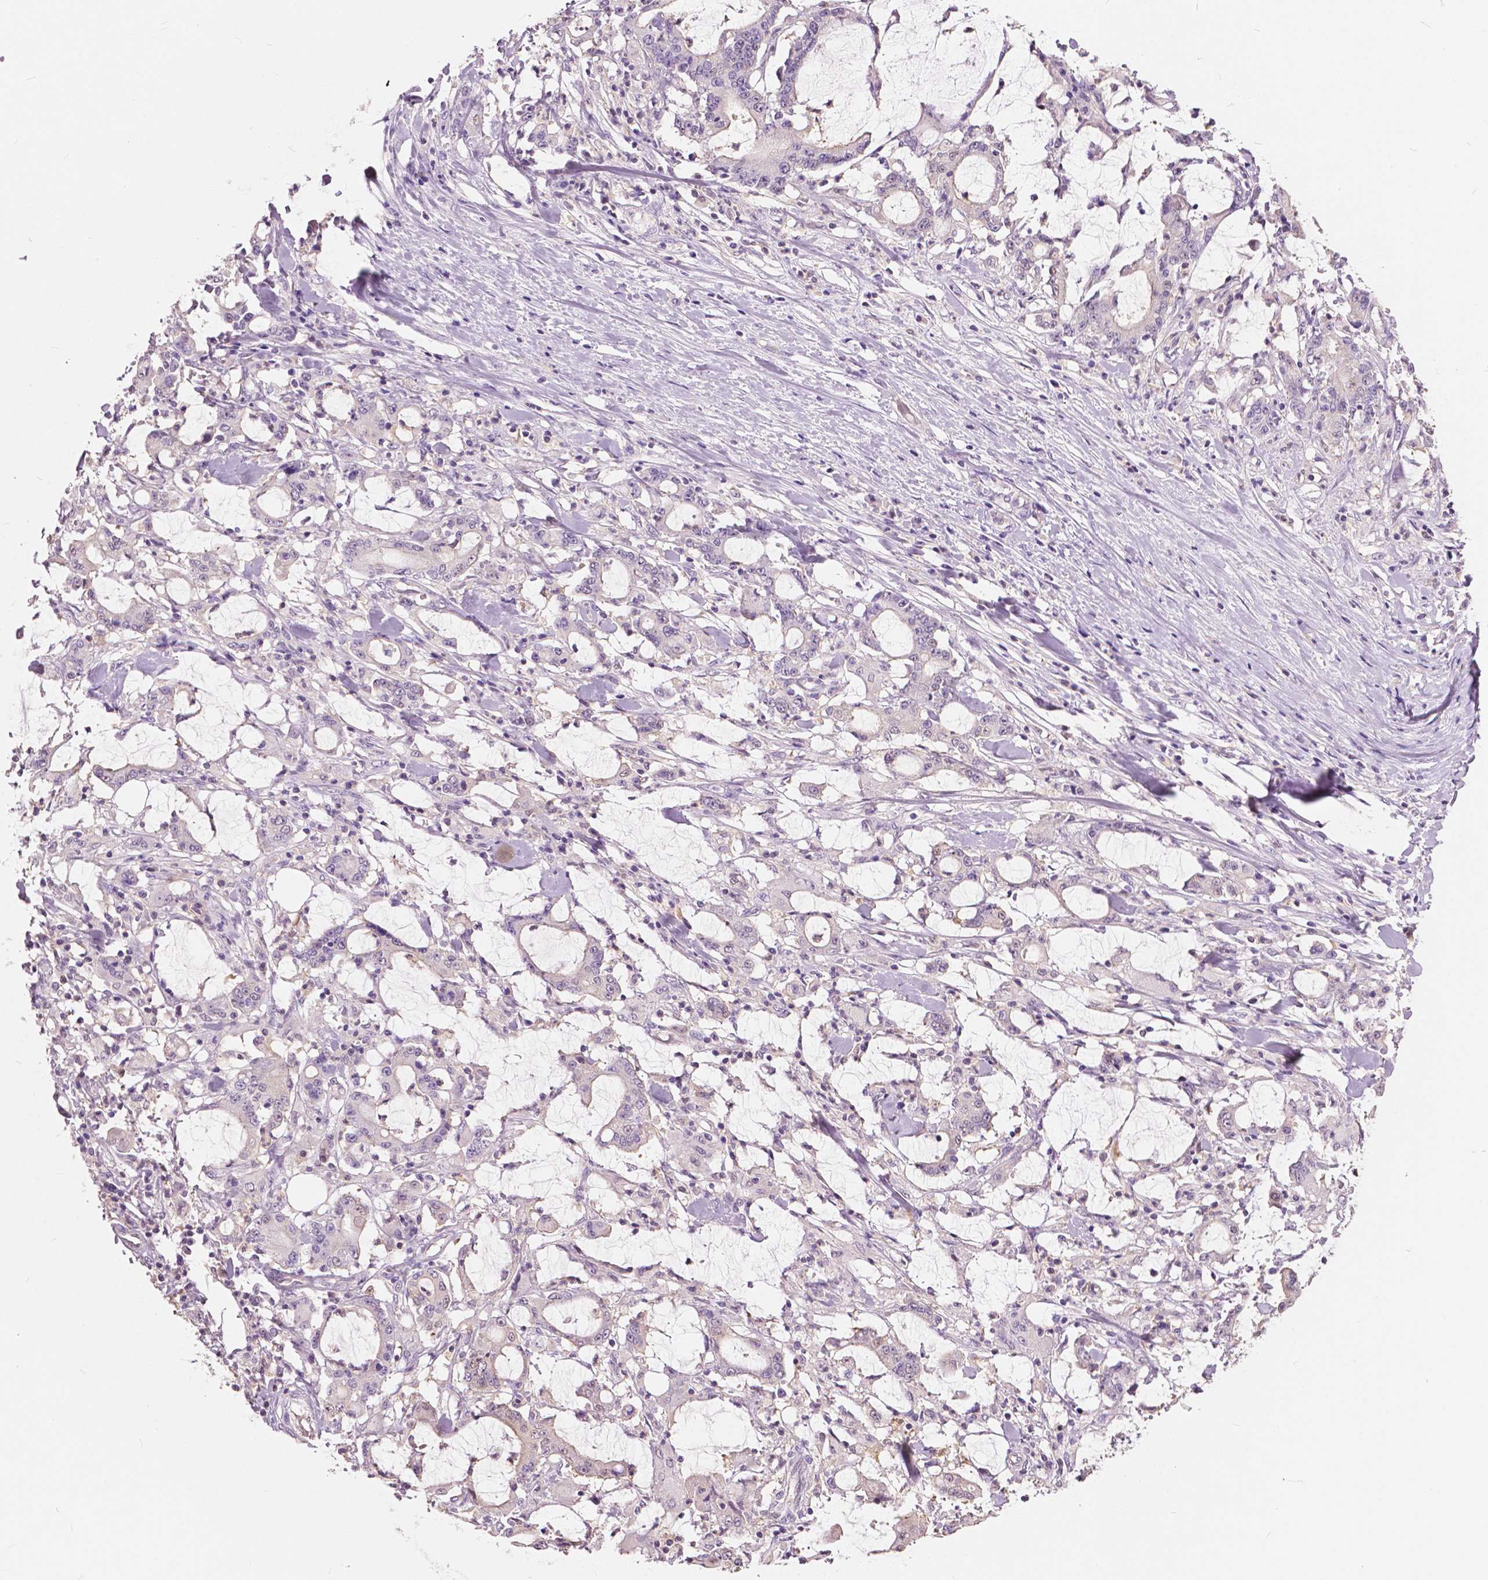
{"staining": {"intensity": "negative", "quantity": "none", "location": "none"}, "tissue": "stomach cancer", "cell_type": "Tumor cells", "image_type": "cancer", "snomed": [{"axis": "morphology", "description": "Adenocarcinoma, NOS"}, {"axis": "topography", "description": "Stomach, upper"}], "caption": "Human adenocarcinoma (stomach) stained for a protein using IHC displays no expression in tumor cells.", "gene": "TKFC", "patient": {"sex": "male", "age": 68}}